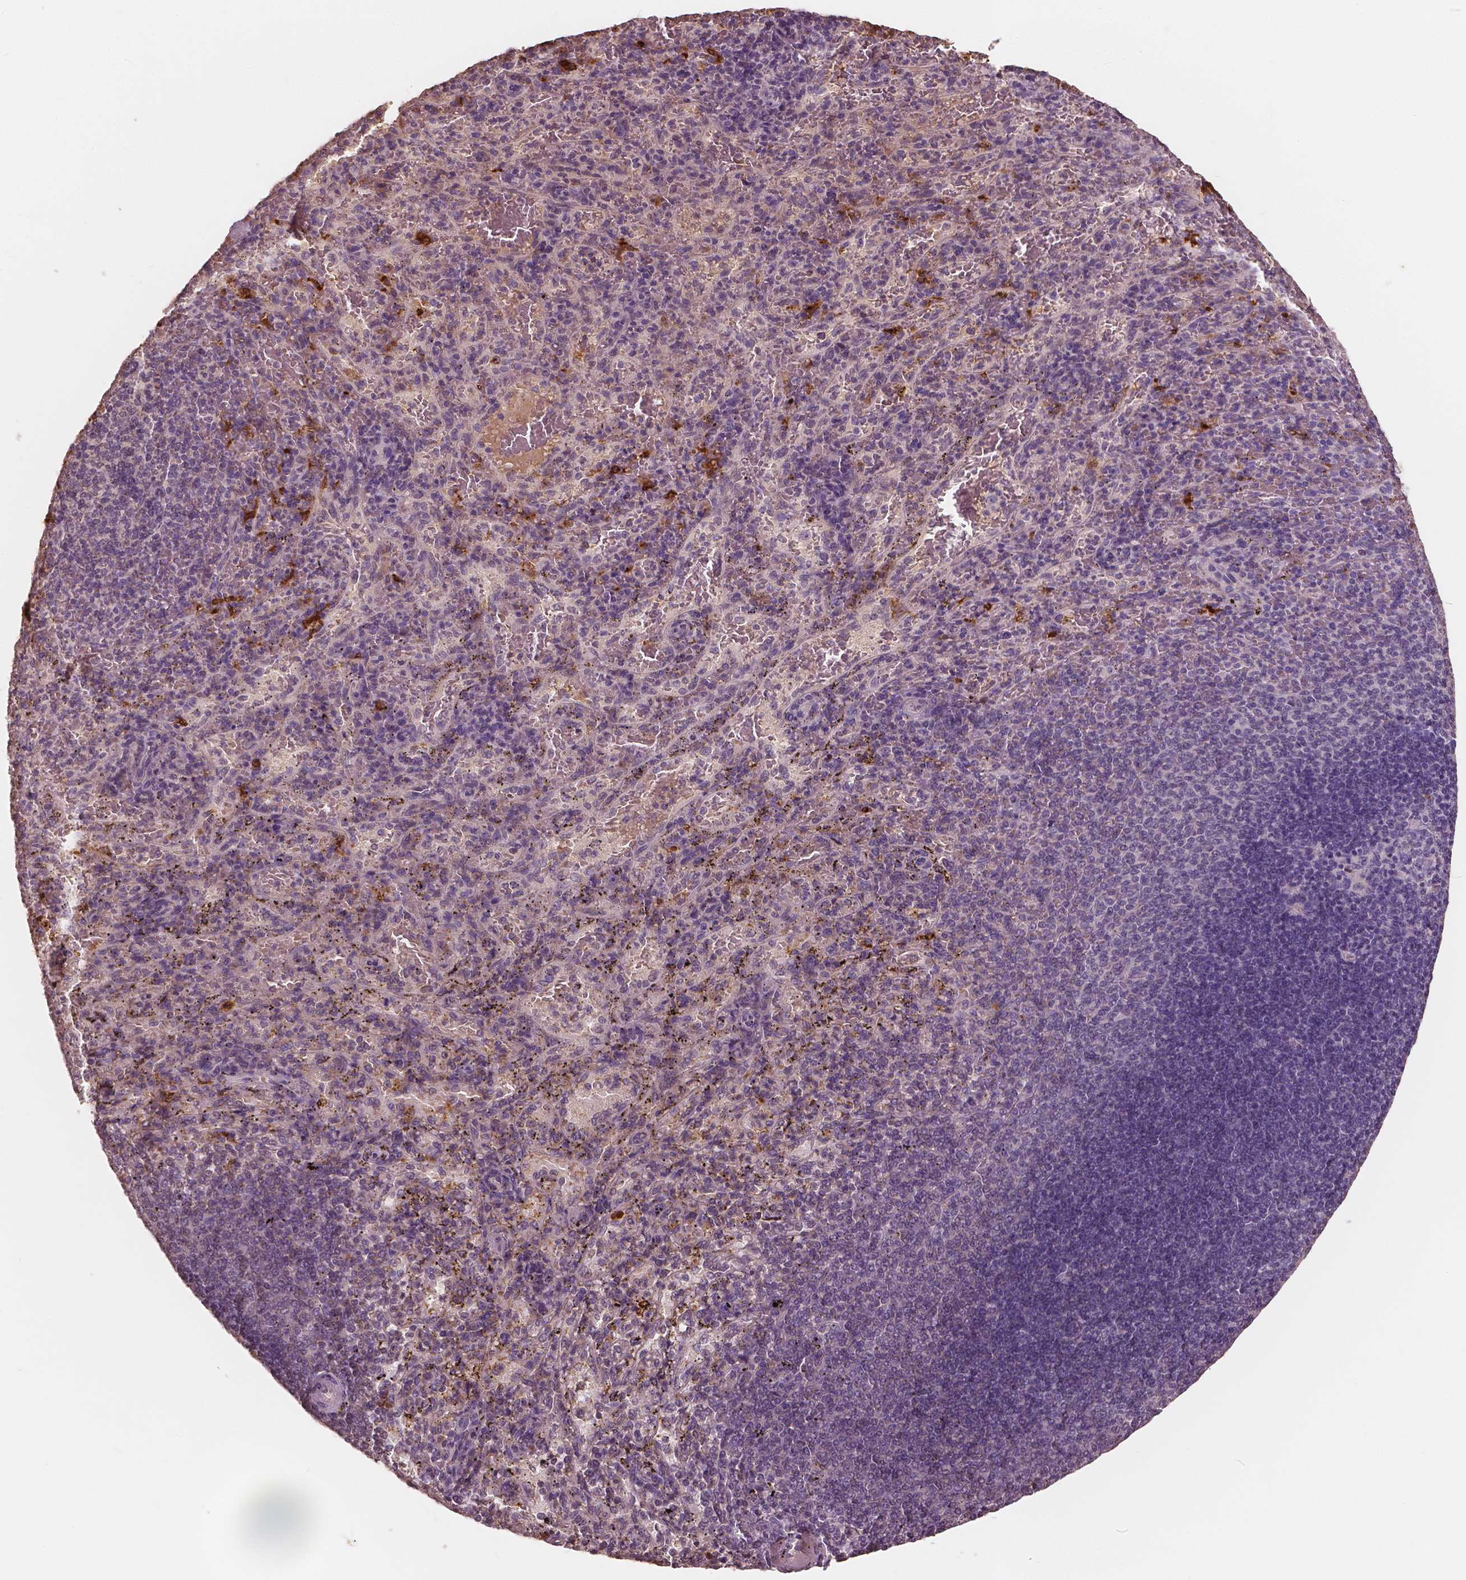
{"staining": {"intensity": "negative", "quantity": "none", "location": "none"}, "tissue": "spleen", "cell_type": "Cells in red pulp", "image_type": "normal", "snomed": [{"axis": "morphology", "description": "Normal tissue, NOS"}, {"axis": "topography", "description": "Spleen"}], "caption": "Micrograph shows no significant protein staining in cells in red pulp of unremarkable spleen.", "gene": "SAT2", "patient": {"sex": "male", "age": 57}}